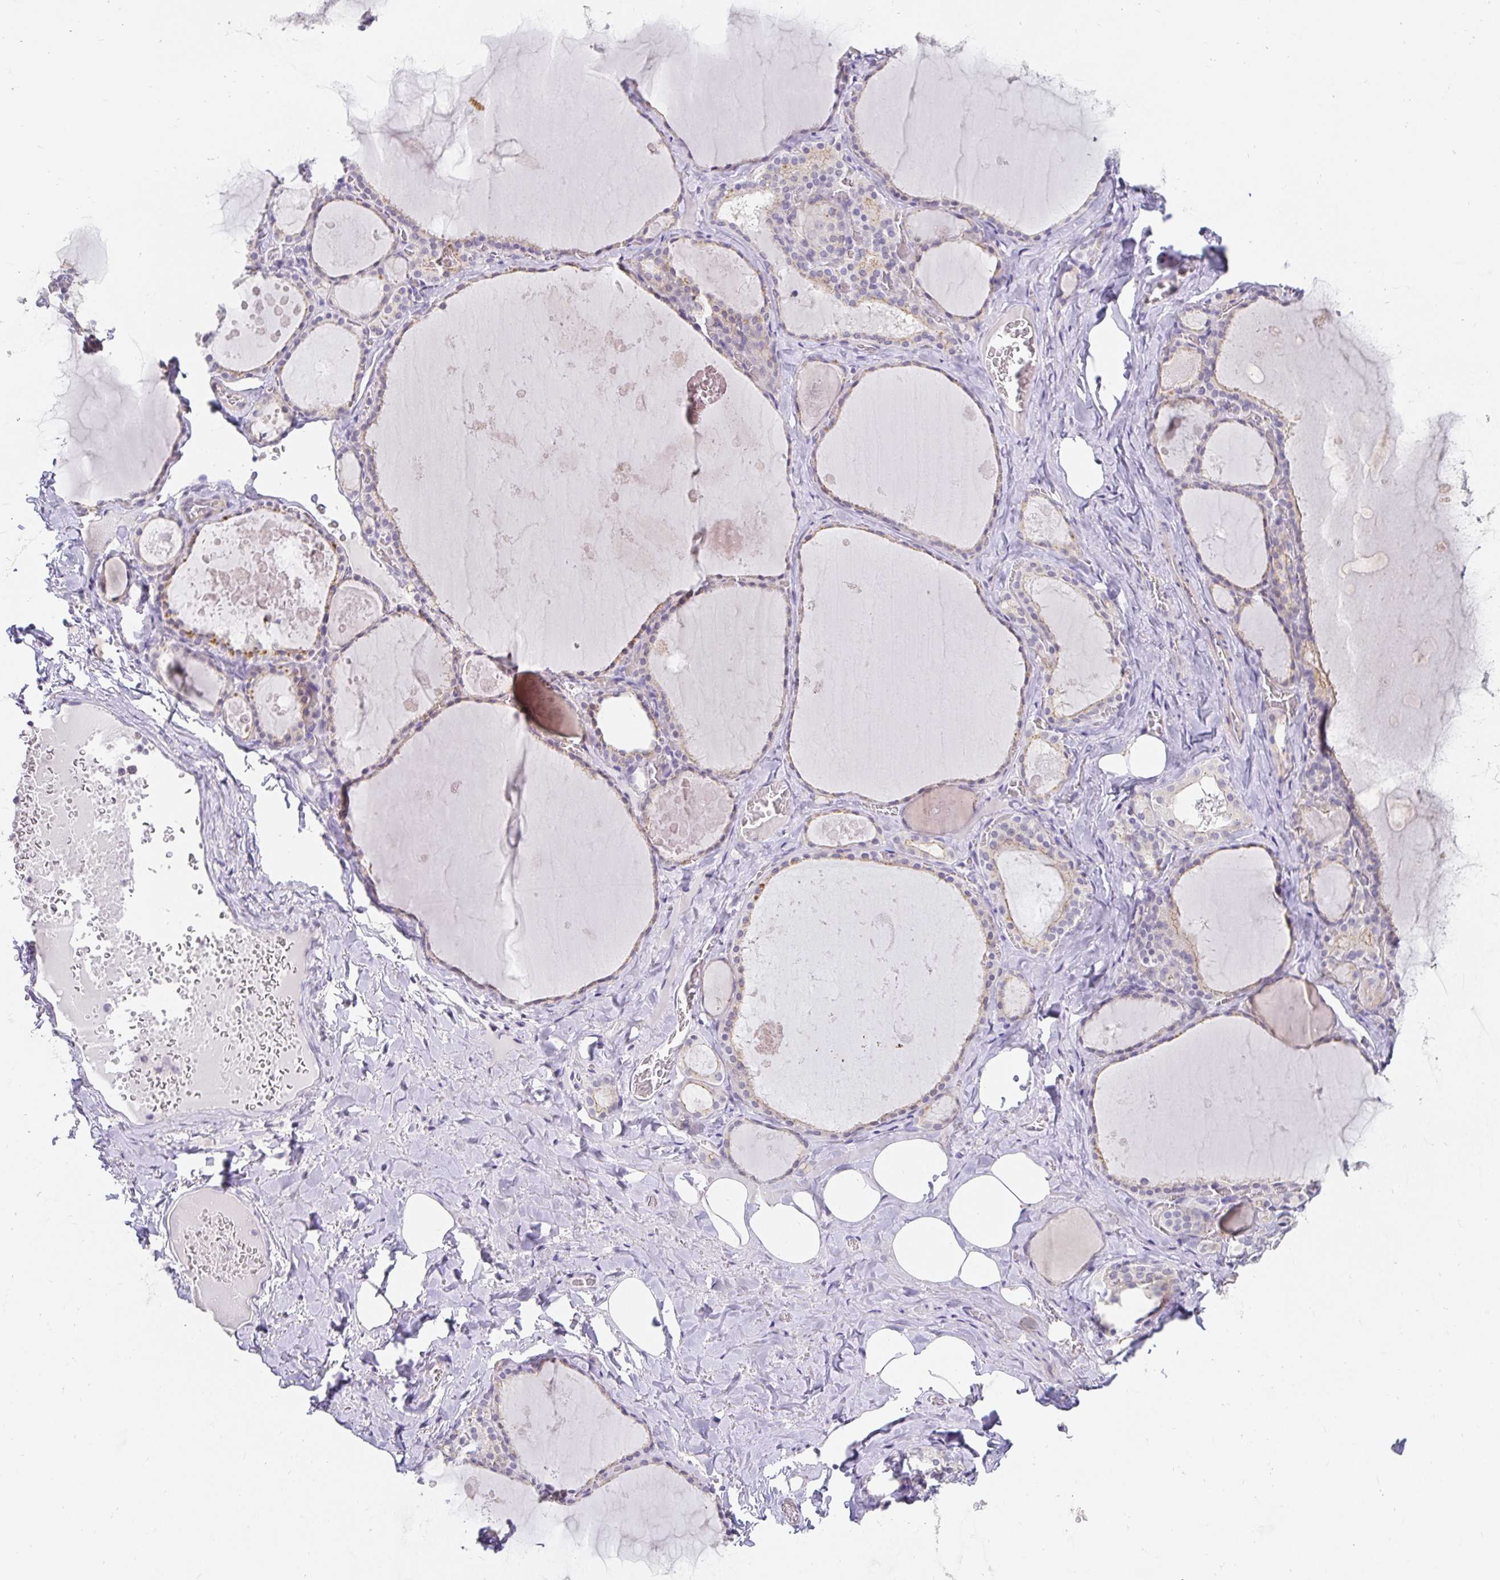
{"staining": {"intensity": "moderate", "quantity": "<25%", "location": "cytoplasmic/membranous"}, "tissue": "thyroid gland", "cell_type": "Glandular cells", "image_type": "normal", "snomed": [{"axis": "morphology", "description": "Normal tissue, NOS"}, {"axis": "topography", "description": "Thyroid gland"}], "caption": "Glandular cells reveal low levels of moderate cytoplasmic/membranous positivity in about <25% of cells in normal thyroid gland. The protein of interest is stained brown, and the nuclei are stained in blue (DAB IHC with brightfield microscopy, high magnification).", "gene": "PDX1", "patient": {"sex": "male", "age": 56}}